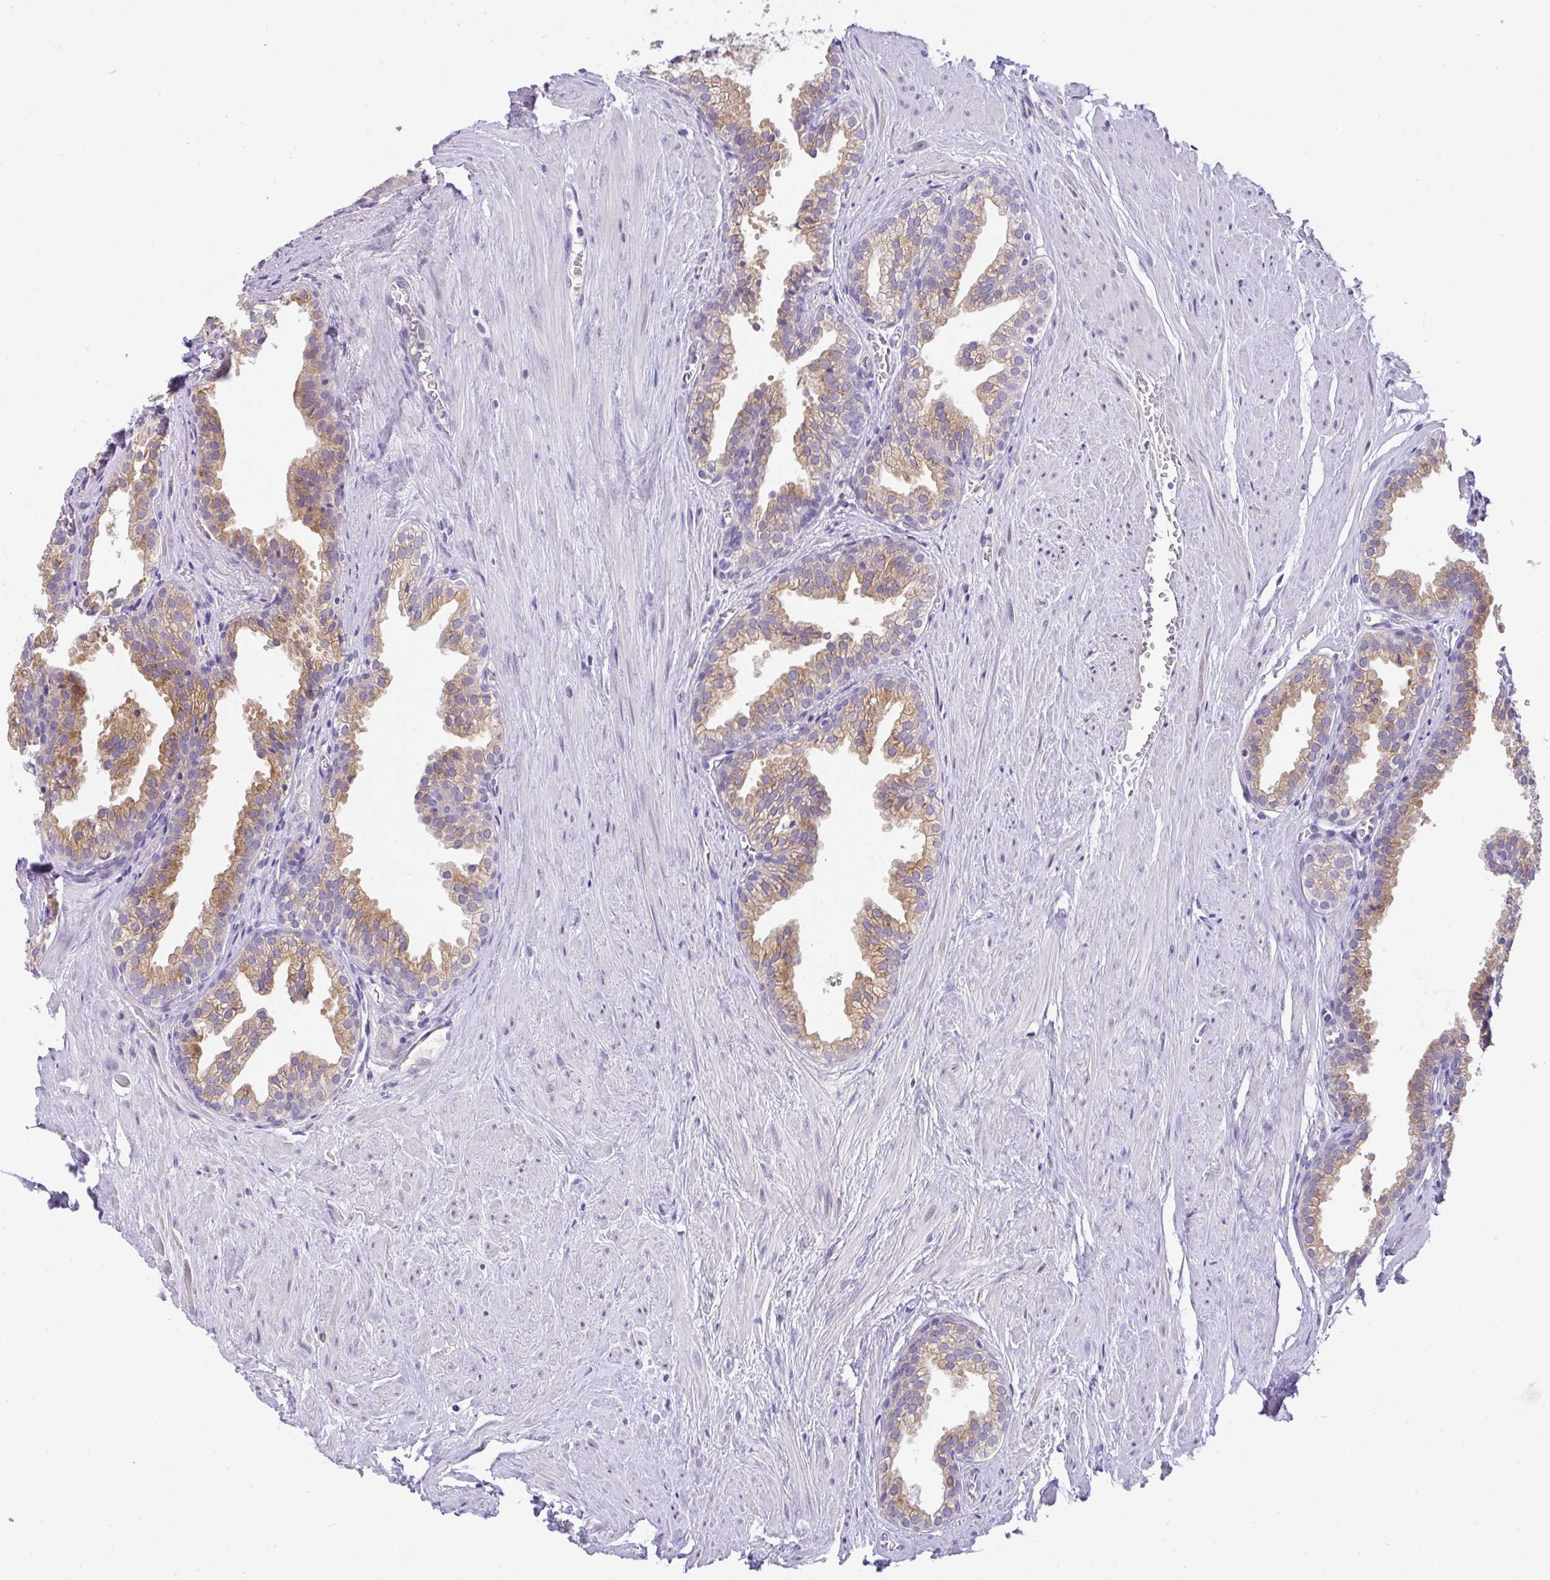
{"staining": {"intensity": "moderate", "quantity": ">75%", "location": "cytoplasmic/membranous"}, "tissue": "prostate", "cell_type": "Glandular cells", "image_type": "normal", "snomed": [{"axis": "morphology", "description": "Normal tissue, NOS"}, {"axis": "topography", "description": "Prostate"}, {"axis": "topography", "description": "Peripheral nerve tissue"}], "caption": "DAB (3,3'-diaminobenzidine) immunohistochemical staining of unremarkable human prostate reveals moderate cytoplasmic/membranous protein positivity in about >75% of glandular cells.", "gene": "FAM177A1", "patient": {"sex": "male", "age": 55}}